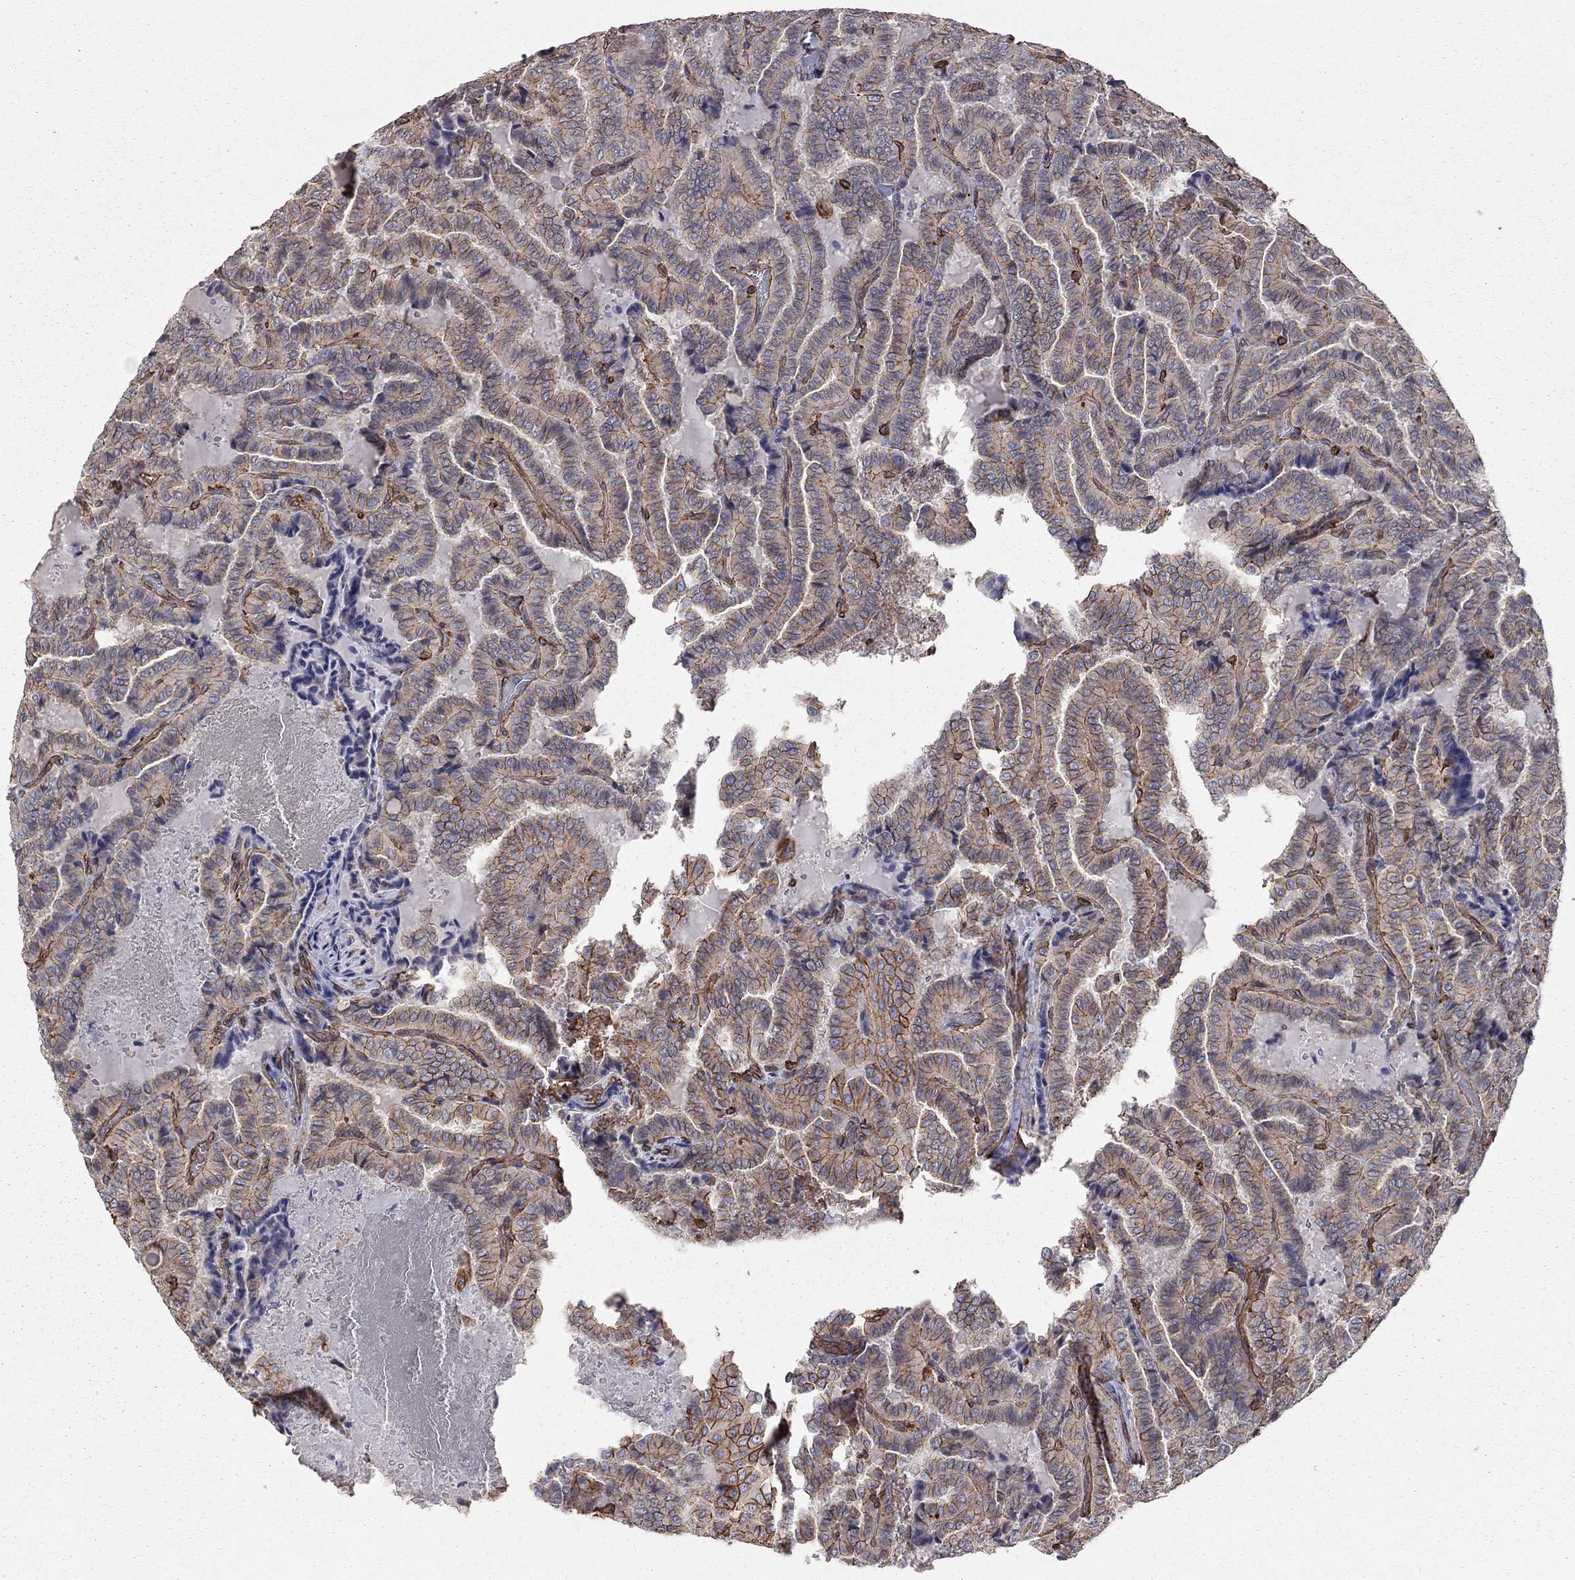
{"staining": {"intensity": "strong", "quantity": "25%-75%", "location": "cytoplasmic/membranous"}, "tissue": "thyroid cancer", "cell_type": "Tumor cells", "image_type": "cancer", "snomed": [{"axis": "morphology", "description": "Papillary adenocarcinoma, NOS"}, {"axis": "topography", "description": "Thyroid gland"}], "caption": "The image shows immunohistochemical staining of thyroid cancer. There is strong cytoplasmic/membranous expression is seen in approximately 25%-75% of tumor cells.", "gene": "BICDL2", "patient": {"sex": "female", "age": 39}}